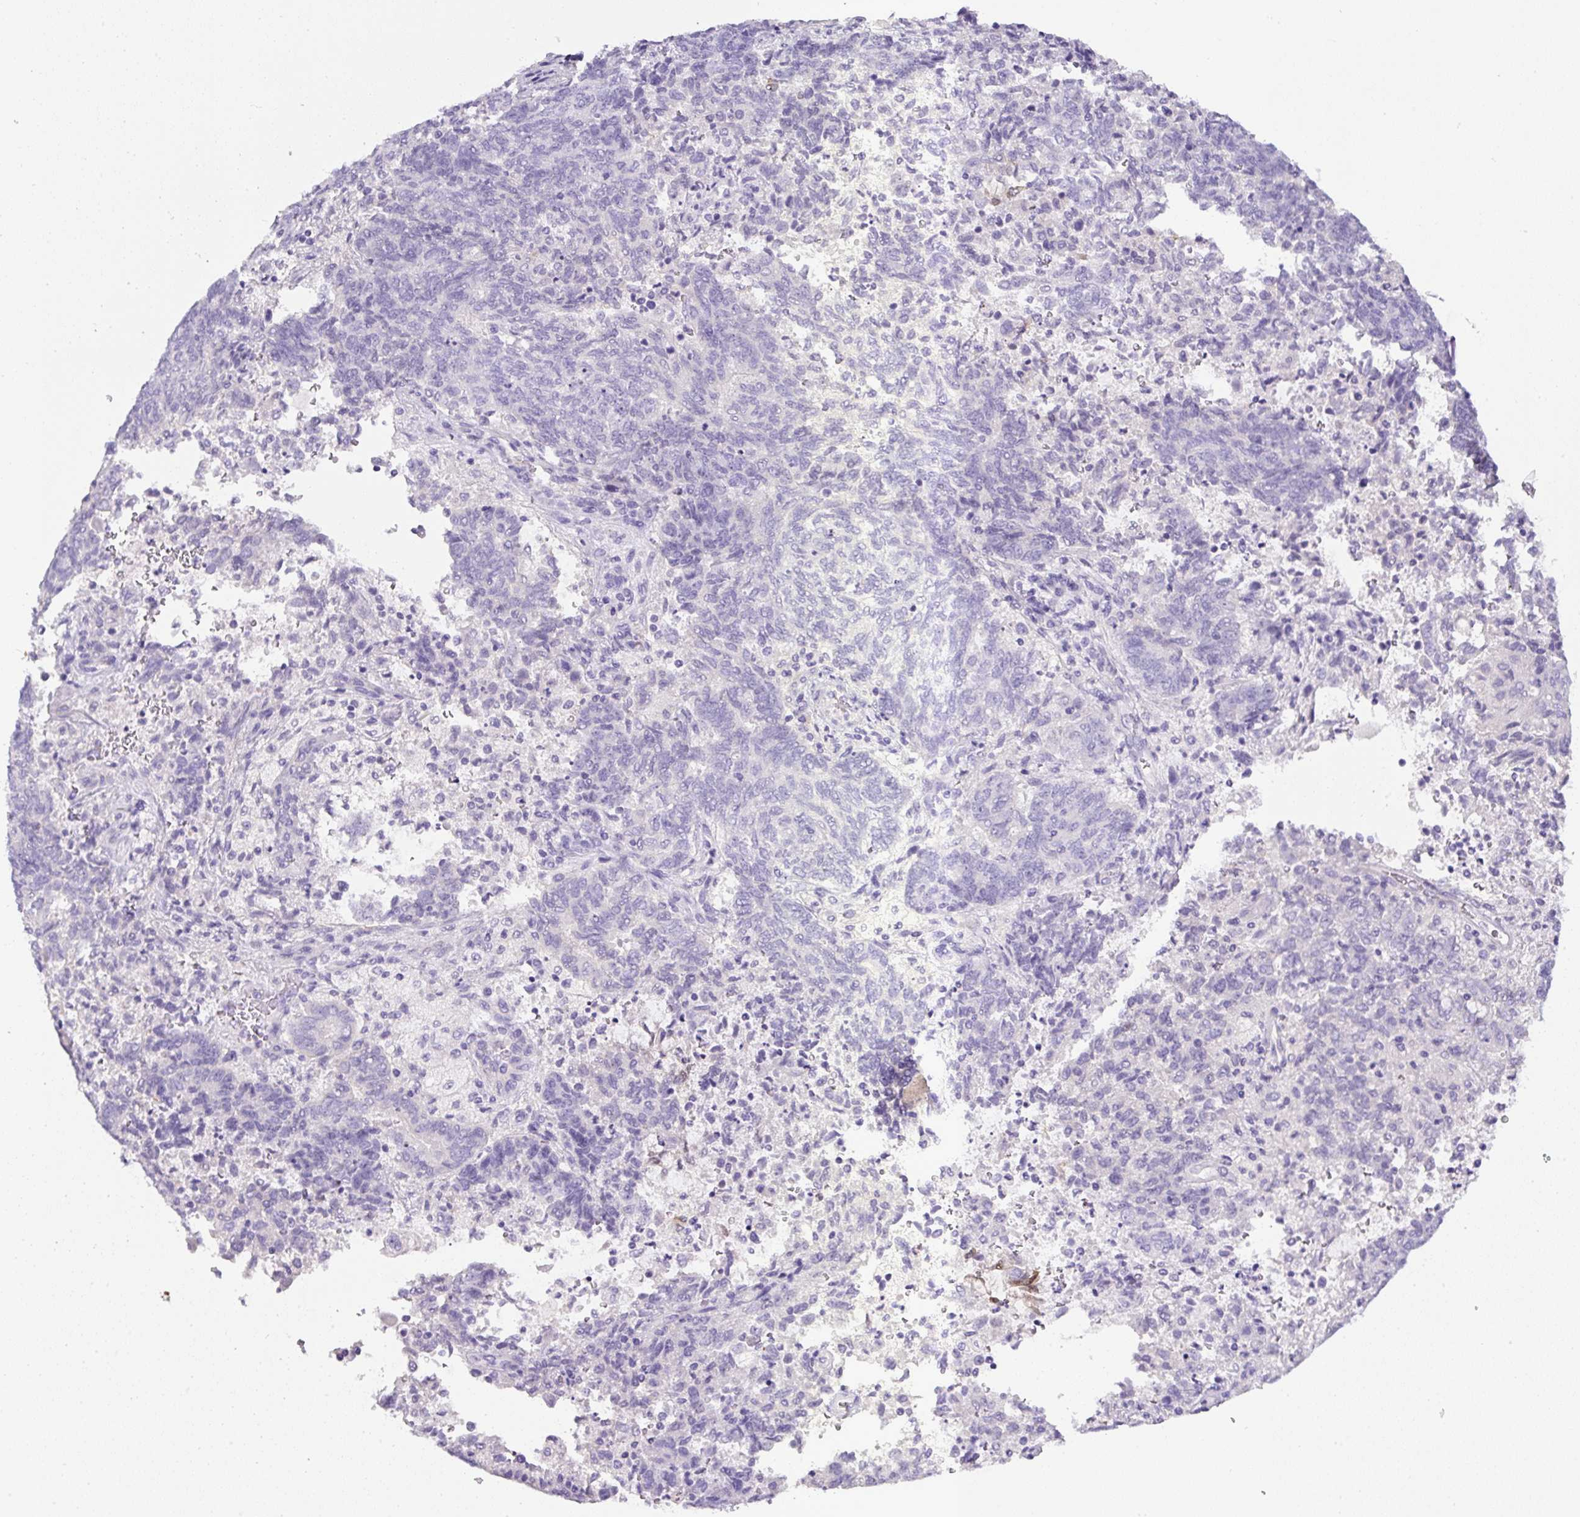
{"staining": {"intensity": "negative", "quantity": "none", "location": "none"}, "tissue": "endometrial cancer", "cell_type": "Tumor cells", "image_type": "cancer", "snomed": [{"axis": "morphology", "description": "Adenocarcinoma, NOS"}, {"axis": "topography", "description": "Endometrium"}], "caption": "Tumor cells show no significant expression in adenocarcinoma (endometrial). (Immunohistochemistry (ihc), brightfield microscopy, high magnification).", "gene": "OR14A2", "patient": {"sex": "female", "age": 80}}